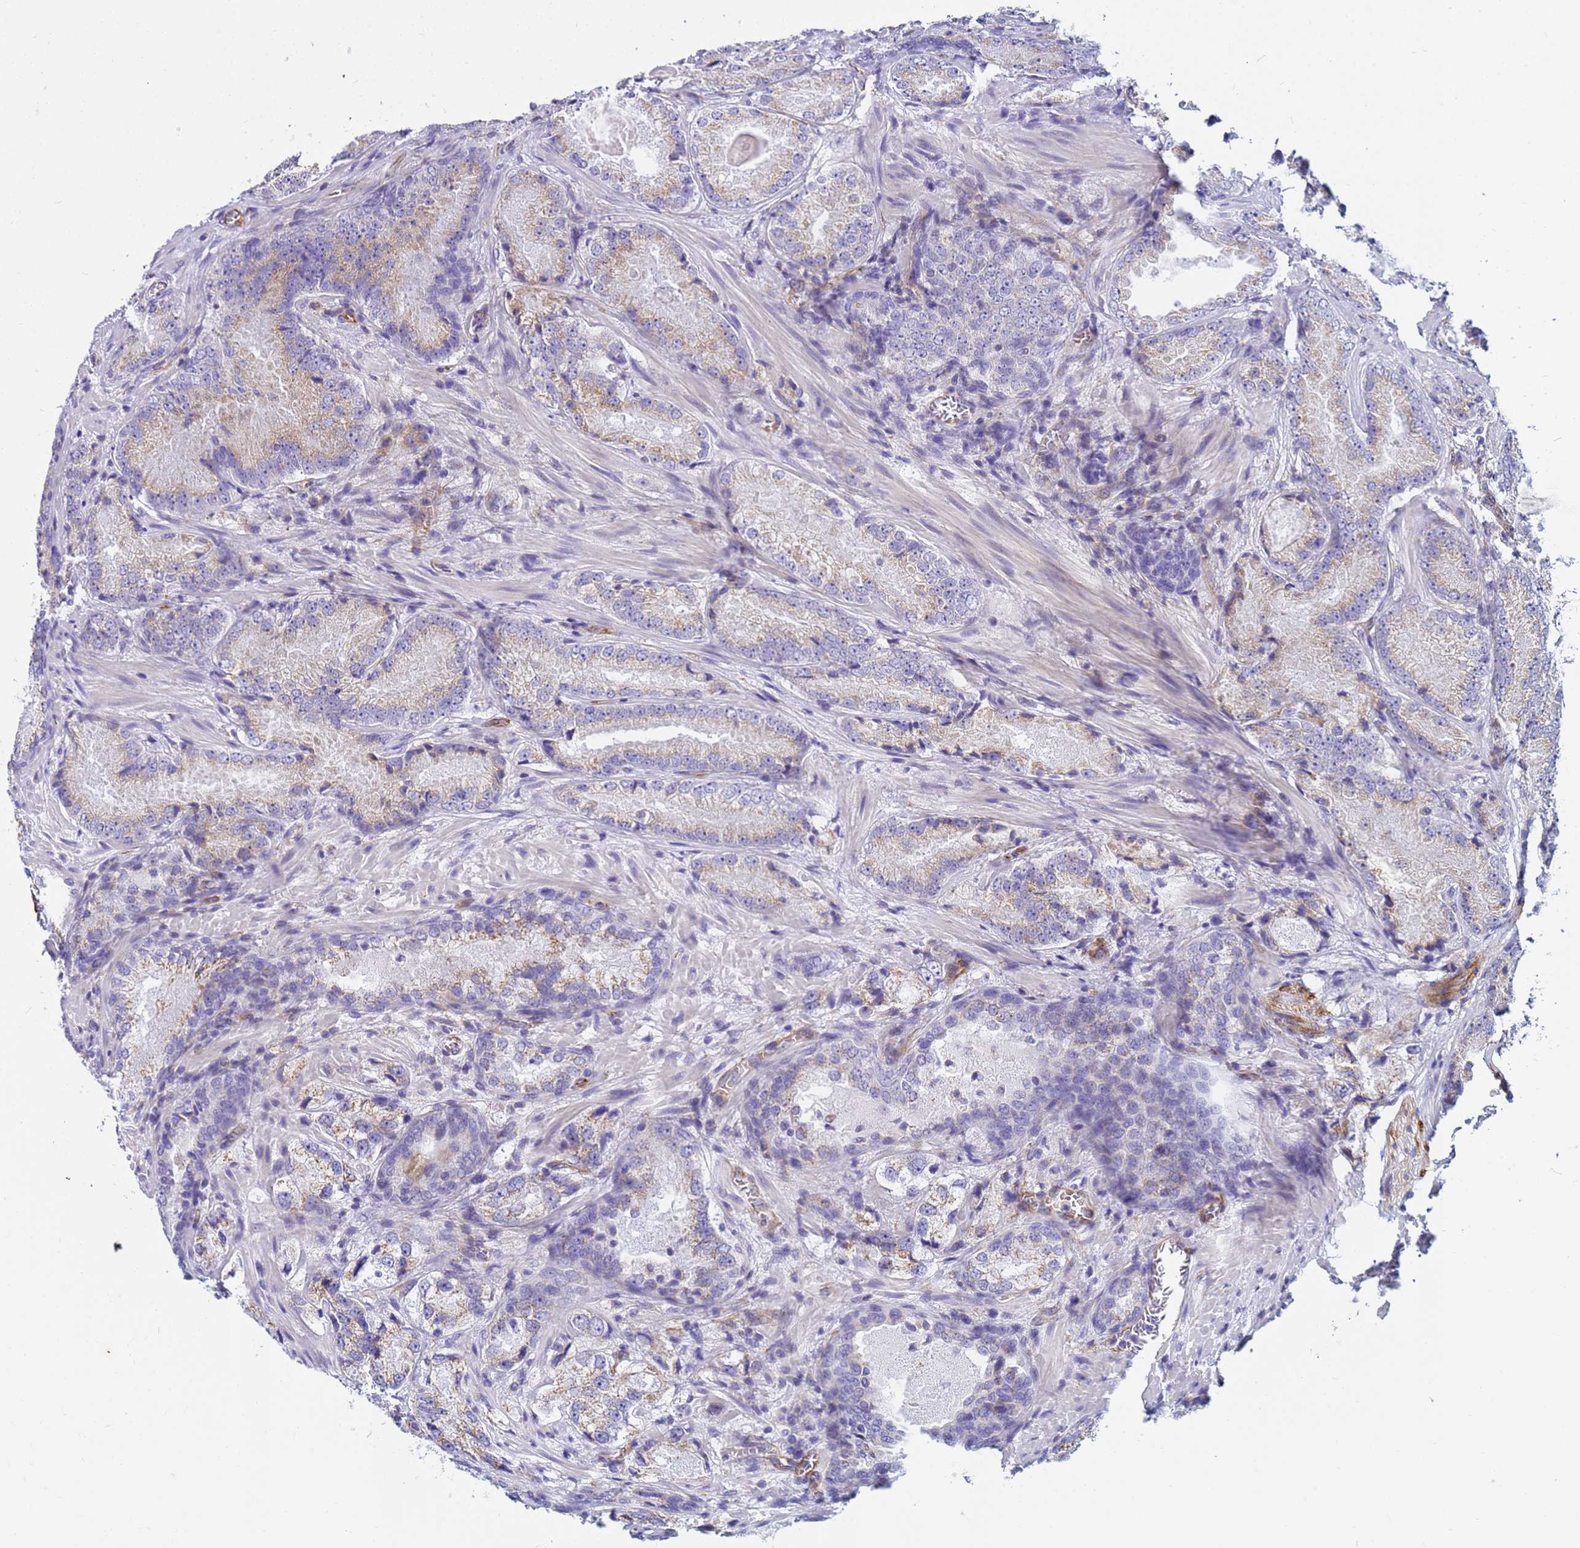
{"staining": {"intensity": "moderate", "quantity": "25%-75%", "location": "cytoplasmic/membranous"}, "tissue": "prostate cancer", "cell_type": "Tumor cells", "image_type": "cancer", "snomed": [{"axis": "morphology", "description": "Adenocarcinoma, Low grade"}, {"axis": "topography", "description": "Prostate"}], "caption": "Approximately 25%-75% of tumor cells in adenocarcinoma (low-grade) (prostate) exhibit moderate cytoplasmic/membranous protein positivity as visualized by brown immunohistochemical staining.", "gene": "UBXN2B", "patient": {"sex": "male", "age": 74}}